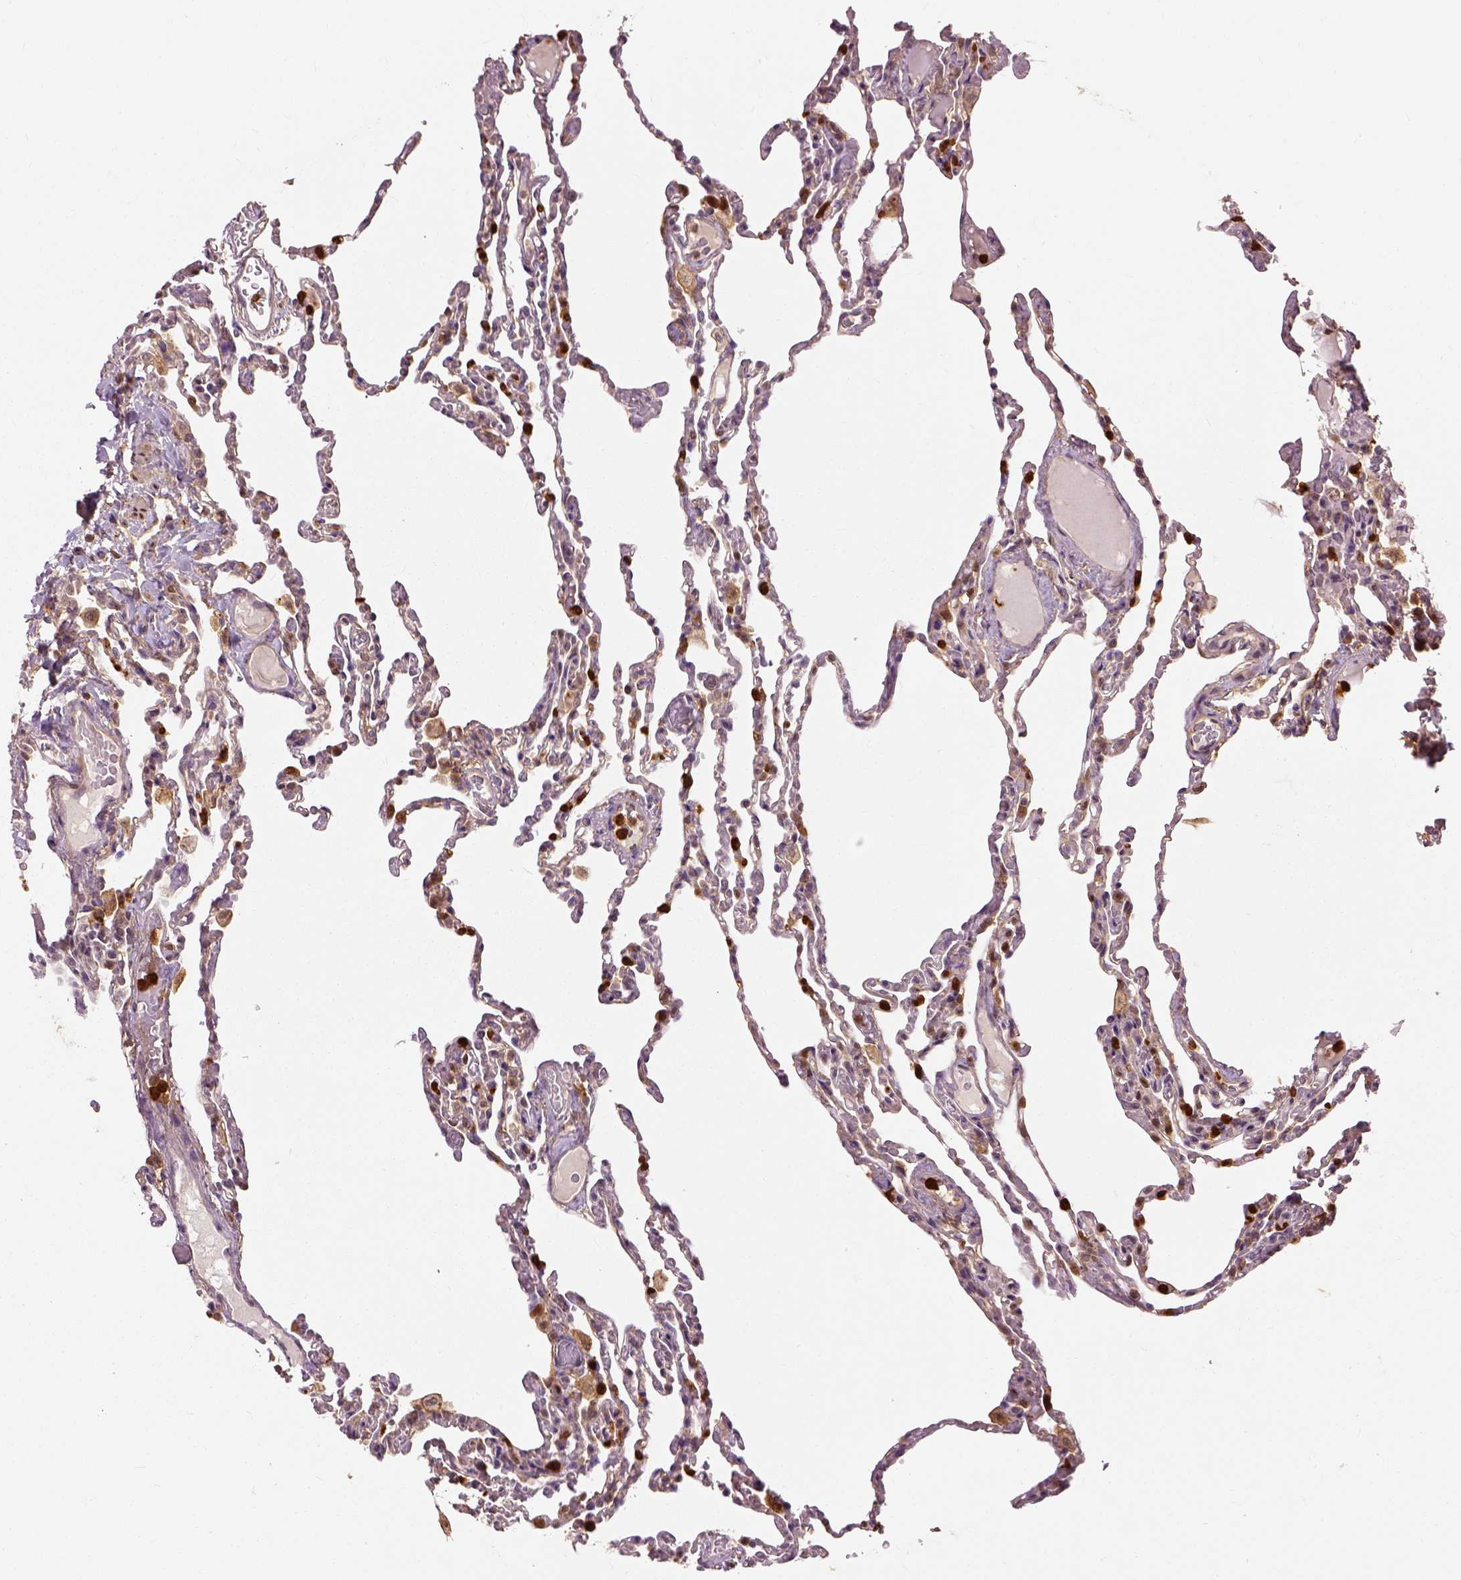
{"staining": {"intensity": "moderate", "quantity": "<25%", "location": "cytoplasmic/membranous"}, "tissue": "lung", "cell_type": "Alveolar cells", "image_type": "normal", "snomed": [{"axis": "morphology", "description": "Normal tissue, NOS"}, {"axis": "topography", "description": "Lung"}], "caption": "Lung stained with immunohistochemistry reveals moderate cytoplasmic/membranous positivity in about <25% of alveolar cells. The staining is performed using DAB (3,3'-diaminobenzidine) brown chromogen to label protein expression. The nuclei are counter-stained blue using hematoxylin.", "gene": "GPI", "patient": {"sex": "female", "age": 43}}